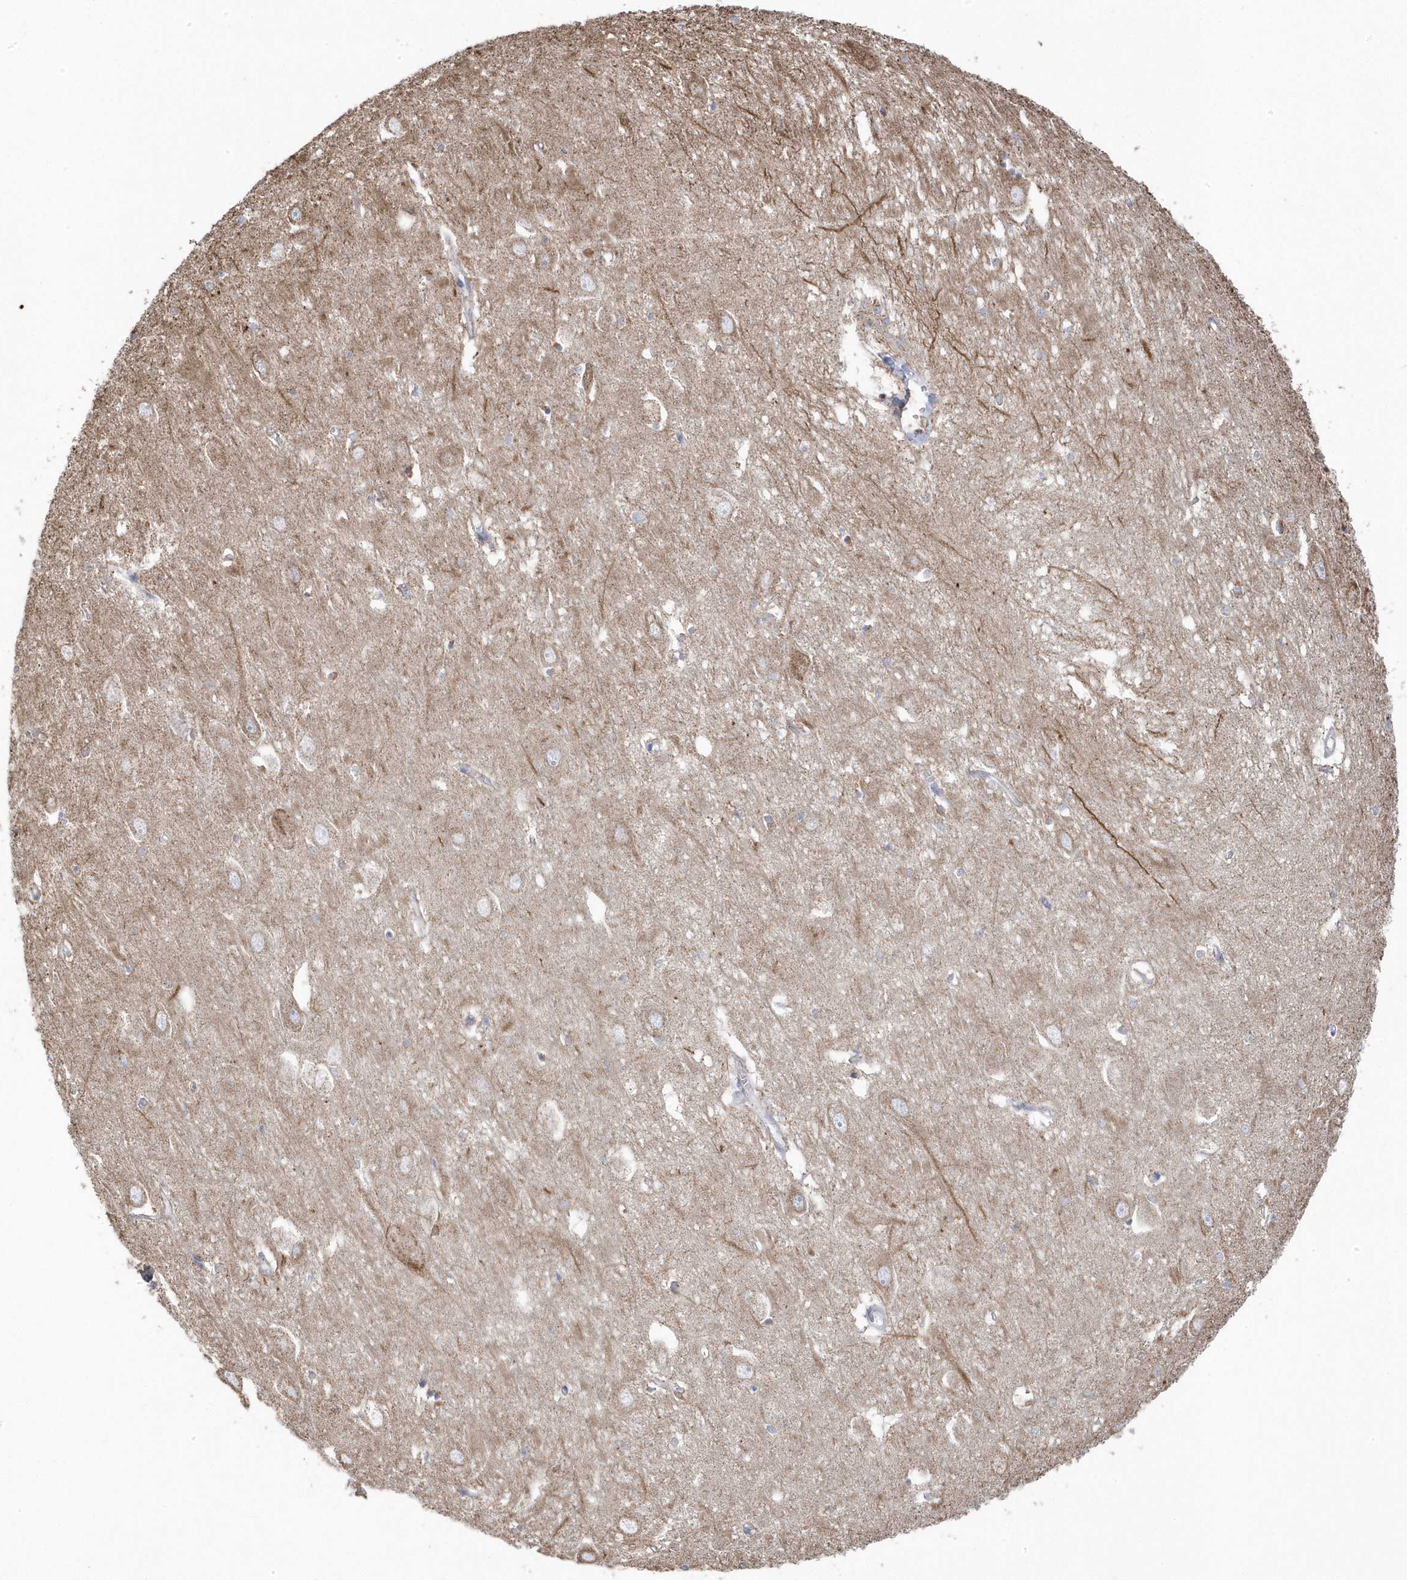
{"staining": {"intensity": "weak", "quantity": "<25%", "location": "cytoplasmic/membranous"}, "tissue": "hippocampus", "cell_type": "Glial cells", "image_type": "normal", "snomed": [{"axis": "morphology", "description": "Normal tissue, NOS"}, {"axis": "topography", "description": "Hippocampus"}], "caption": "The histopathology image displays no staining of glial cells in unremarkable hippocampus.", "gene": "GTPBP8", "patient": {"sex": "female", "age": 64}}